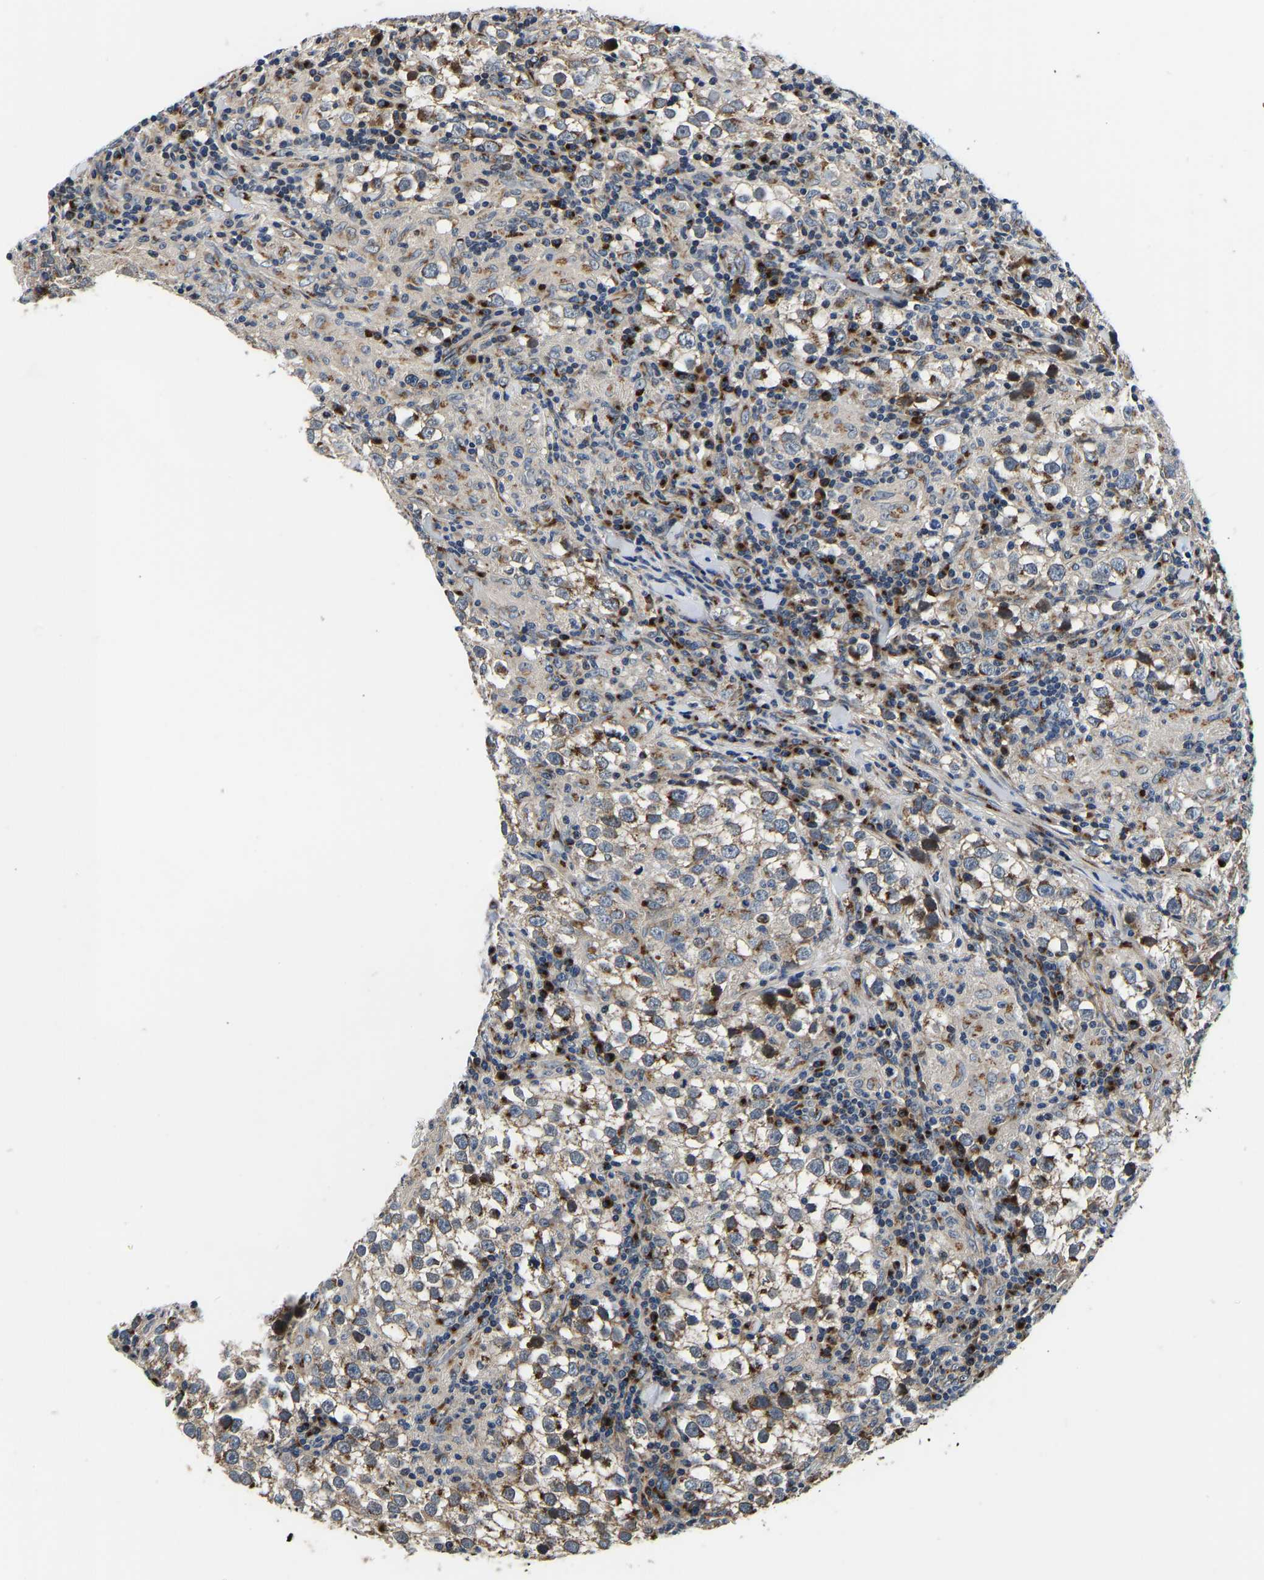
{"staining": {"intensity": "moderate", "quantity": ">75%", "location": "cytoplasmic/membranous"}, "tissue": "testis cancer", "cell_type": "Tumor cells", "image_type": "cancer", "snomed": [{"axis": "morphology", "description": "Seminoma, NOS"}, {"axis": "morphology", "description": "Carcinoma, Embryonal, NOS"}, {"axis": "topography", "description": "Testis"}], "caption": "An immunohistochemistry photomicrograph of tumor tissue is shown. Protein staining in brown highlights moderate cytoplasmic/membranous positivity in testis seminoma within tumor cells.", "gene": "RABAC1", "patient": {"sex": "male", "age": 36}}